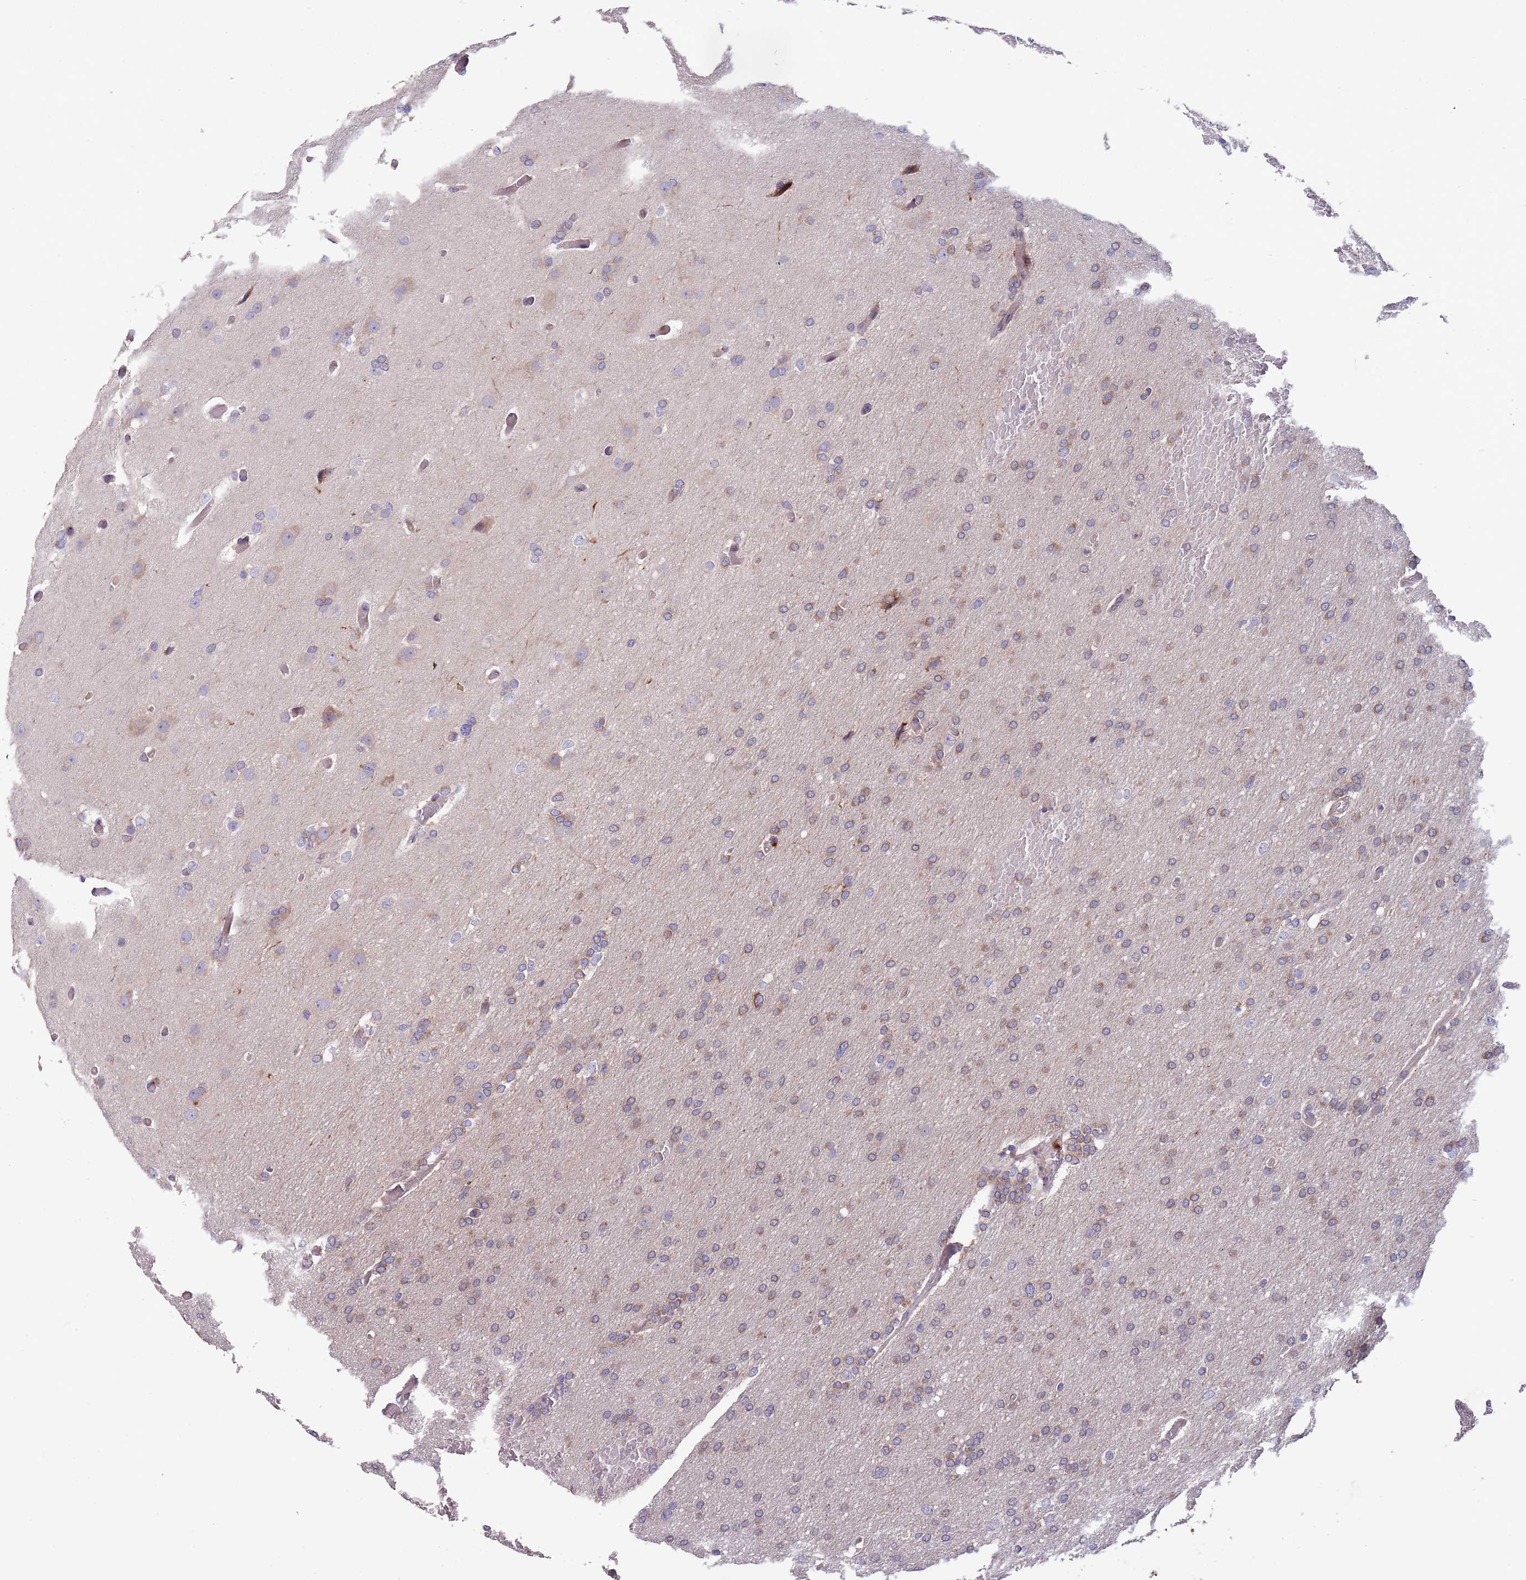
{"staining": {"intensity": "moderate", "quantity": ">75%", "location": "cytoplasmic/membranous"}, "tissue": "glioma", "cell_type": "Tumor cells", "image_type": "cancer", "snomed": [{"axis": "morphology", "description": "Glioma, malignant, High grade"}, {"axis": "topography", "description": "Cerebral cortex"}], "caption": "High-magnification brightfield microscopy of malignant glioma (high-grade) stained with DAB (3,3'-diaminobenzidine) (brown) and counterstained with hematoxylin (blue). tumor cells exhibit moderate cytoplasmic/membranous positivity is appreciated in about>75% of cells. (brown staining indicates protein expression, while blue staining denotes nuclei).", "gene": "ARMCX6", "patient": {"sex": "female", "age": 36}}